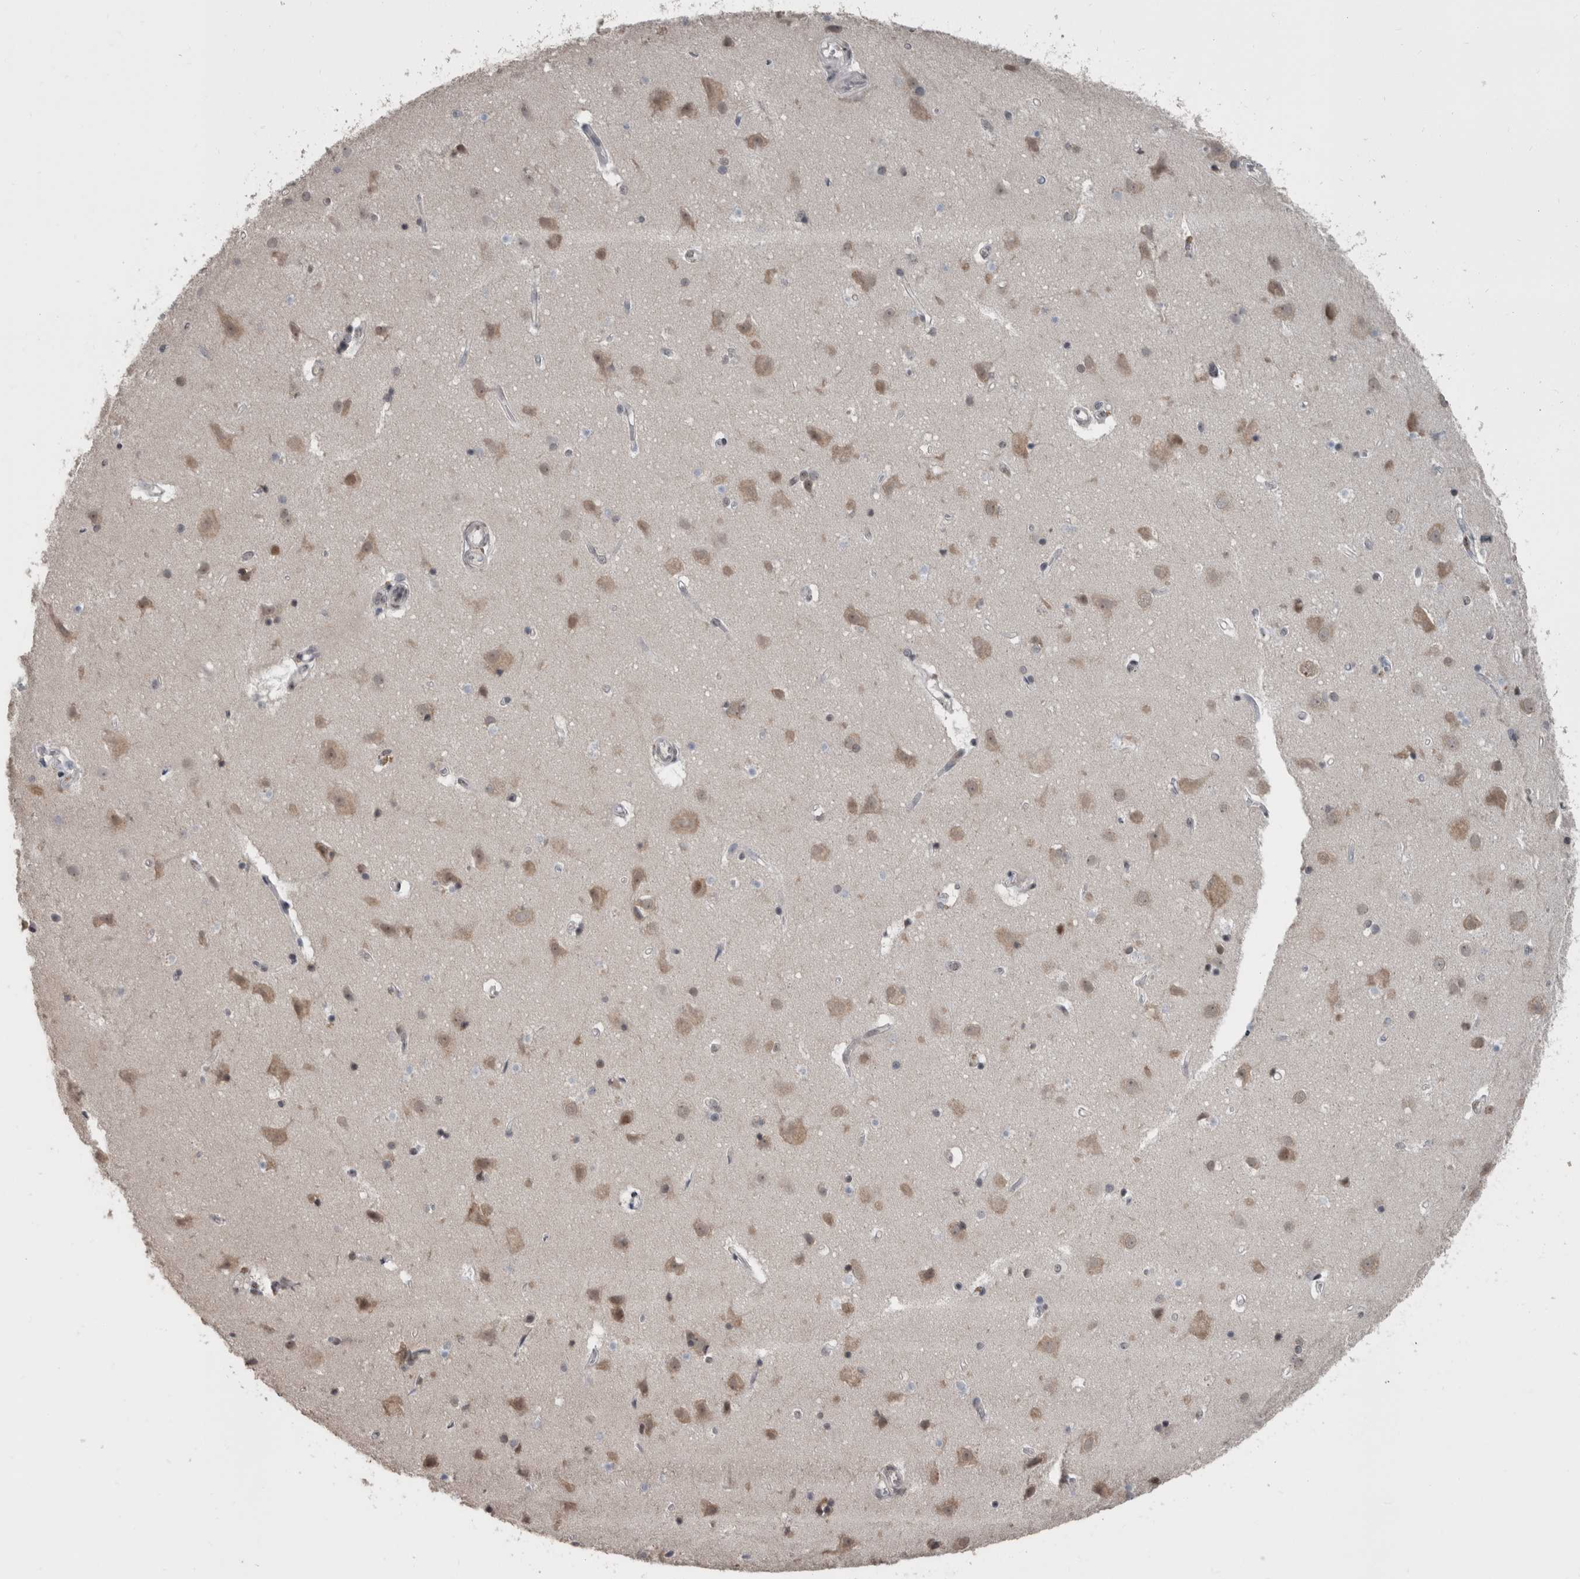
{"staining": {"intensity": "negative", "quantity": "none", "location": "none"}, "tissue": "cerebral cortex", "cell_type": "Endothelial cells", "image_type": "normal", "snomed": [{"axis": "morphology", "description": "Normal tissue, NOS"}, {"axis": "topography", "description": "Cerebral cortex"}], "caption": "This is an immunohistochemistry (IHC) image of benign human cerebral cortex. There is no expression in endothelial cells.", "gene": "ZBTB21", "patient": {"sex": "male", "age": 54}}